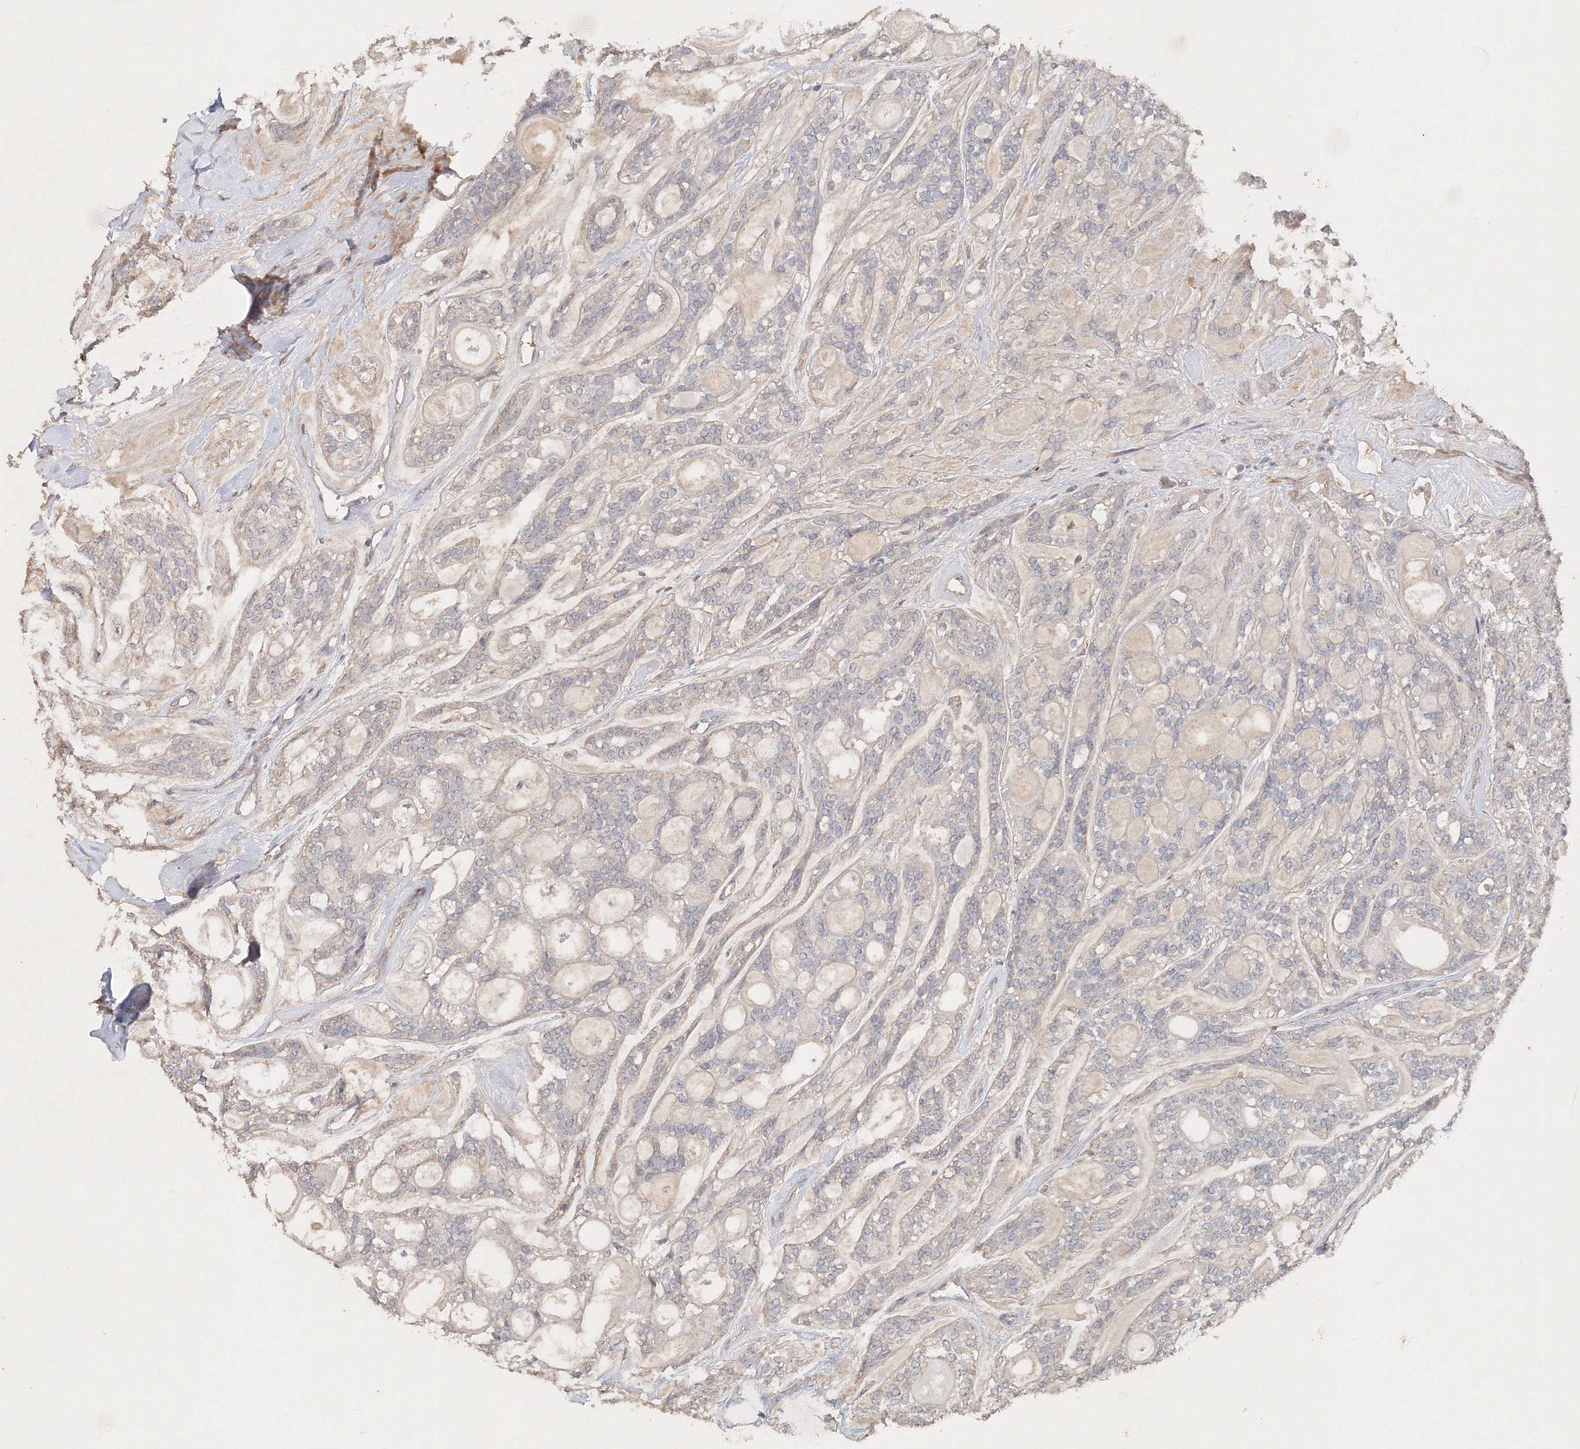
{"staining": {"intensity": "negative", "quantity": "none", "location": "none"}, "tissue": "head and neck cancer", "cell_type": "Tumor cells", "image_type": "cancer", "snomed": [{"axis": "morphology", "description": "Adenocarcinoma, NOS"}, {"axis": "topography", "description": "Head-Neck"}], "caption": "The histopathology image displays no significant positivity in tumor cells of head and neck adenocarcinoma.", "gene": "NALF2", "patient": {"sex": "male", "age": 66}}